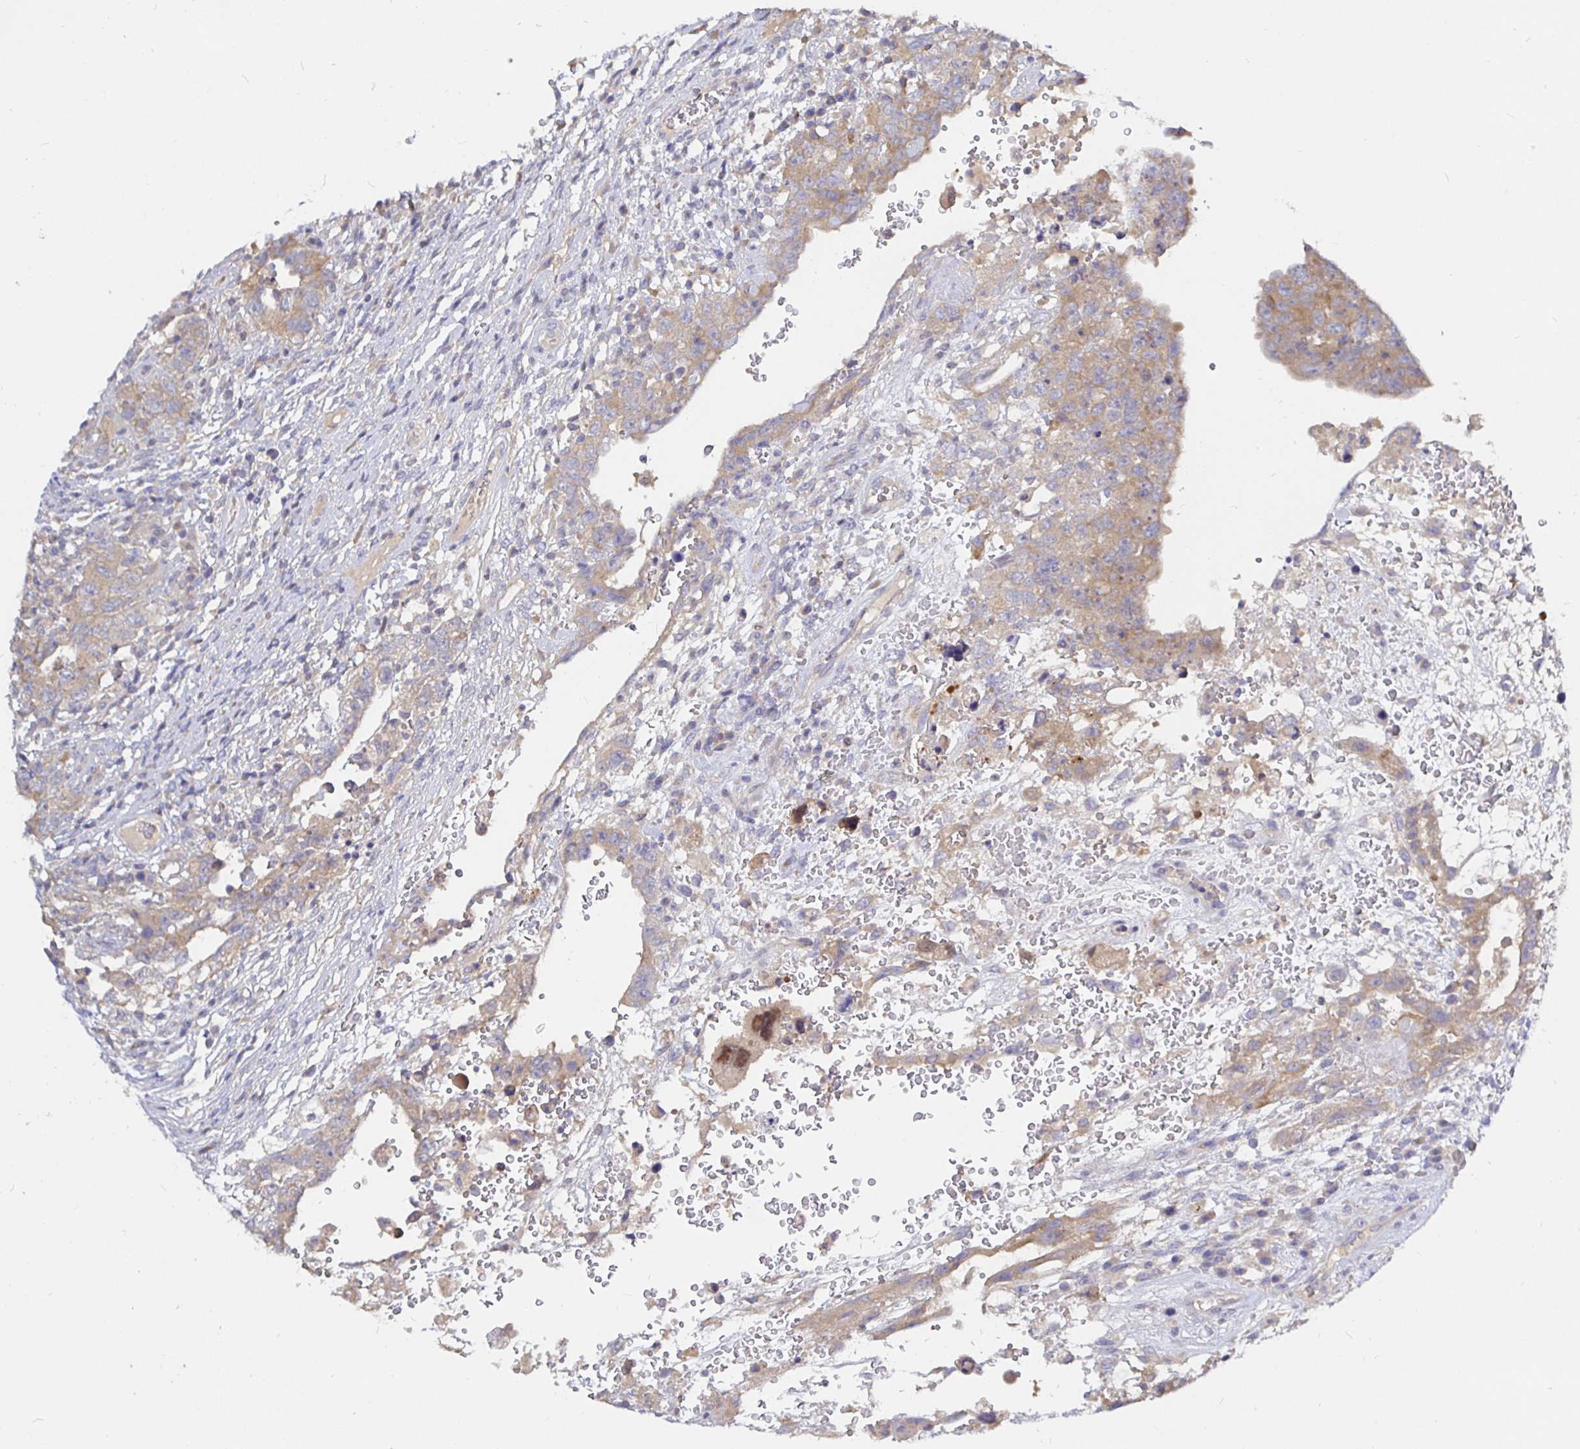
{"staining": {"intensity": "weak", "quantity": "25%-75%", "location": "cytoplasmic/membranous"}, "tissue": "testis cancer", "cell_type": "Tumor cells", "image_type": "cancer", "snomed": [{"axis": "morphology", "description": "Carcinoma, Embryonal, NOS"}, {"axis": "topography", "description": "Testis"}], "caption": "Weak cytoplasmic/membranous protein expression is seen in about 25%-75% of tumor cells in testis embryonal carcinoma.", "gene": "KIF21A", "patient": {"sex": "male", "age": 26}}